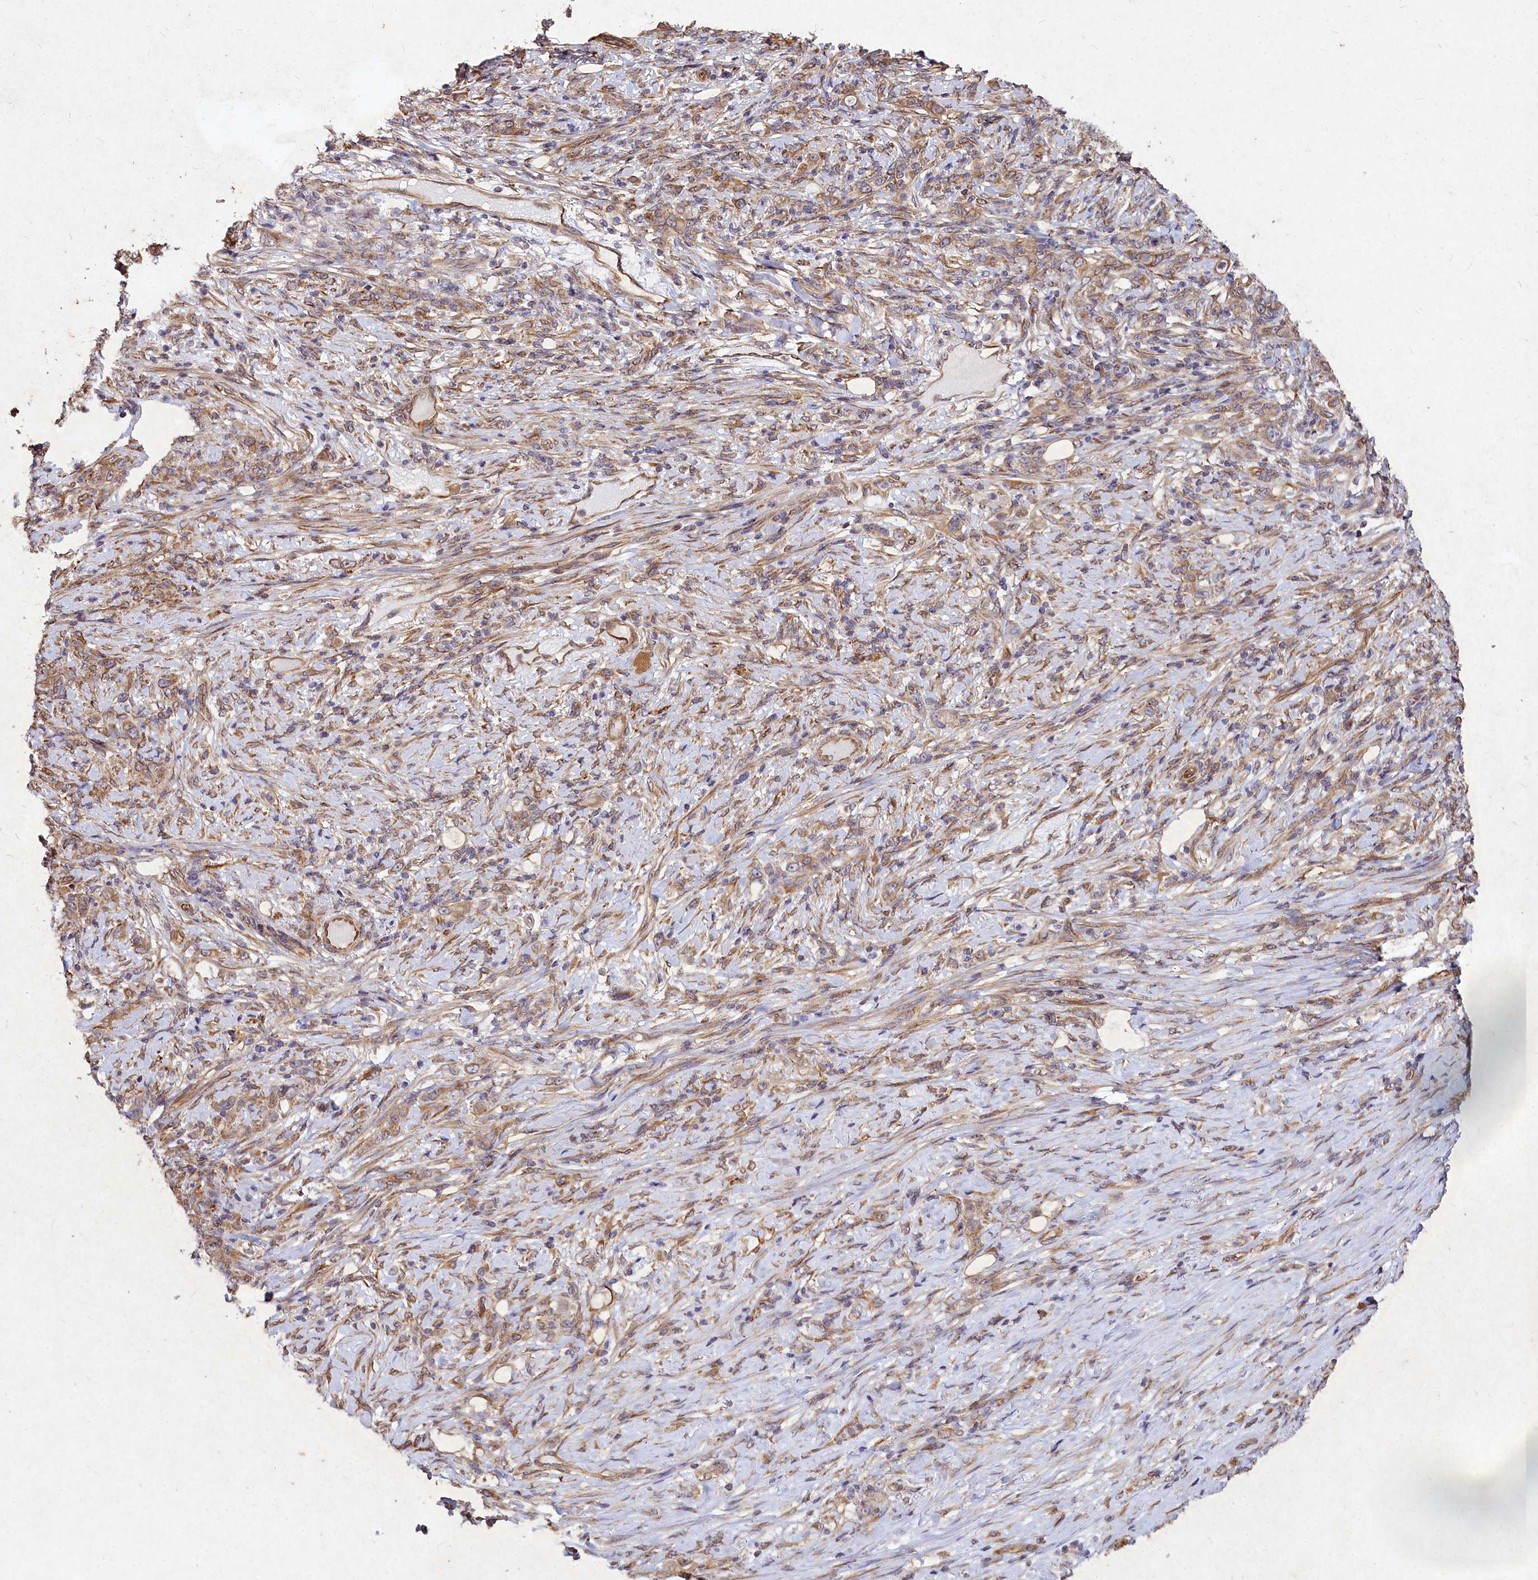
{"staining": {"intensity": "moderate", "quantity": ">75%", "location": "cytoplasmic/membranous"}, "tissue": "stomach cancer", "cell_type": "Tumor cells", "image_type": "cancer", "snomed": [{"axis": "morphology", "description": "Adenocarcinoma, NOS"}, {"axis": "topography", "description": "Stomach"}], "caption": "Tumor cells demonstrate moderate cytoplasmic/membranous staining in about >75% of cells in adenocarcinoma (stomach). Nuclei are stained in blue.", "gene": "SKA1", "patient": {"sex": "female", "age": 79}}